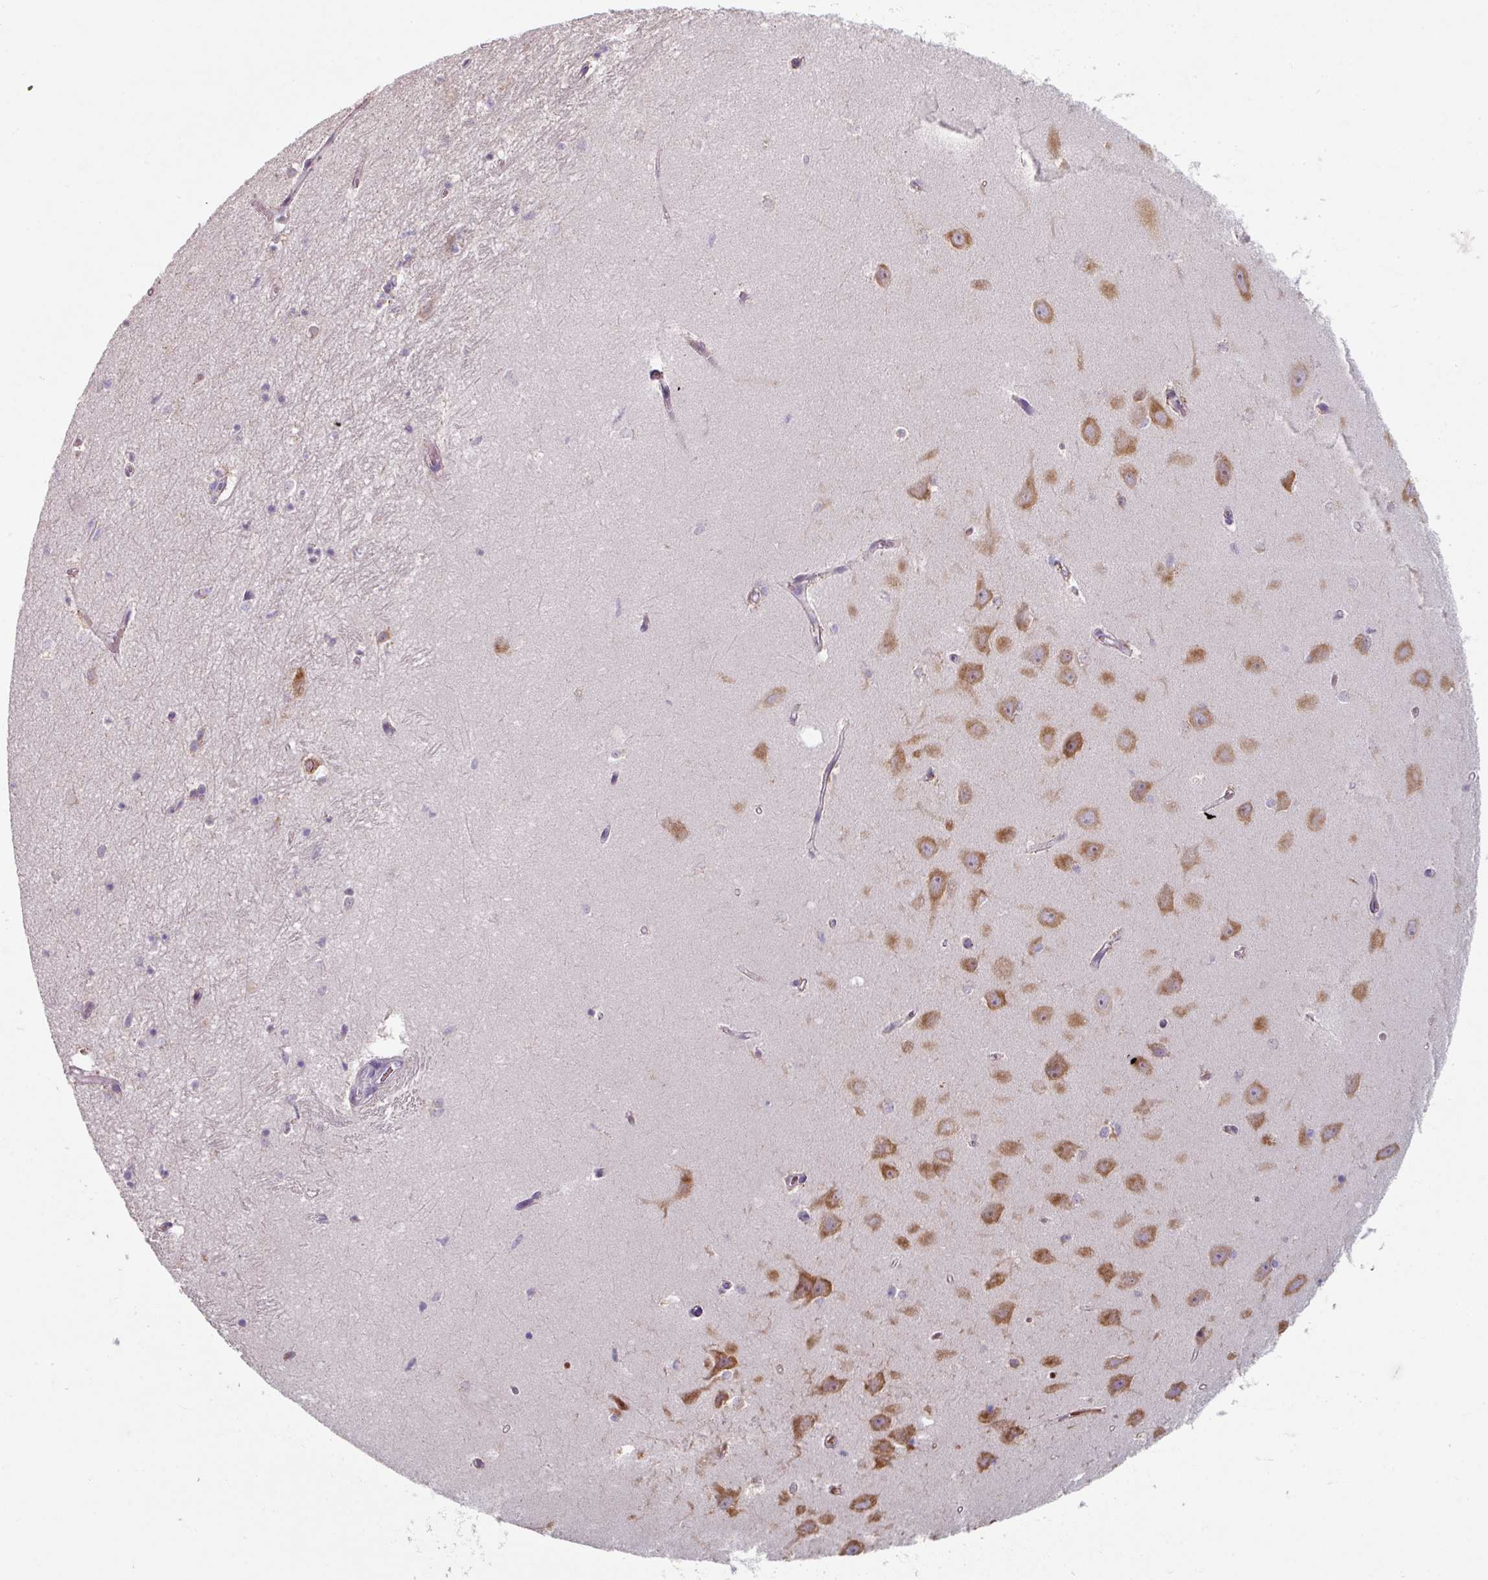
{"staining": {"intensity": "moderate", "quantity": "<25%", "location": "cytoplasmic/membranous"}, "tissue": "hippocampus", "cell_type": "Glial cells", "image_type": "normal", "snomed": [{"axis": "morphology", "description": "Normal tissue, NOS"}, {"axis": "topography", "description": "Hippocampus"}], "caption": "Immunohistochemical staining of benign hippocampus shows low levels of moderate cytoplasmic/membranous positivity in about <25% of glial cells.", "gene": "KMT5C", "patient": {"sex": "female", "age": 64}}